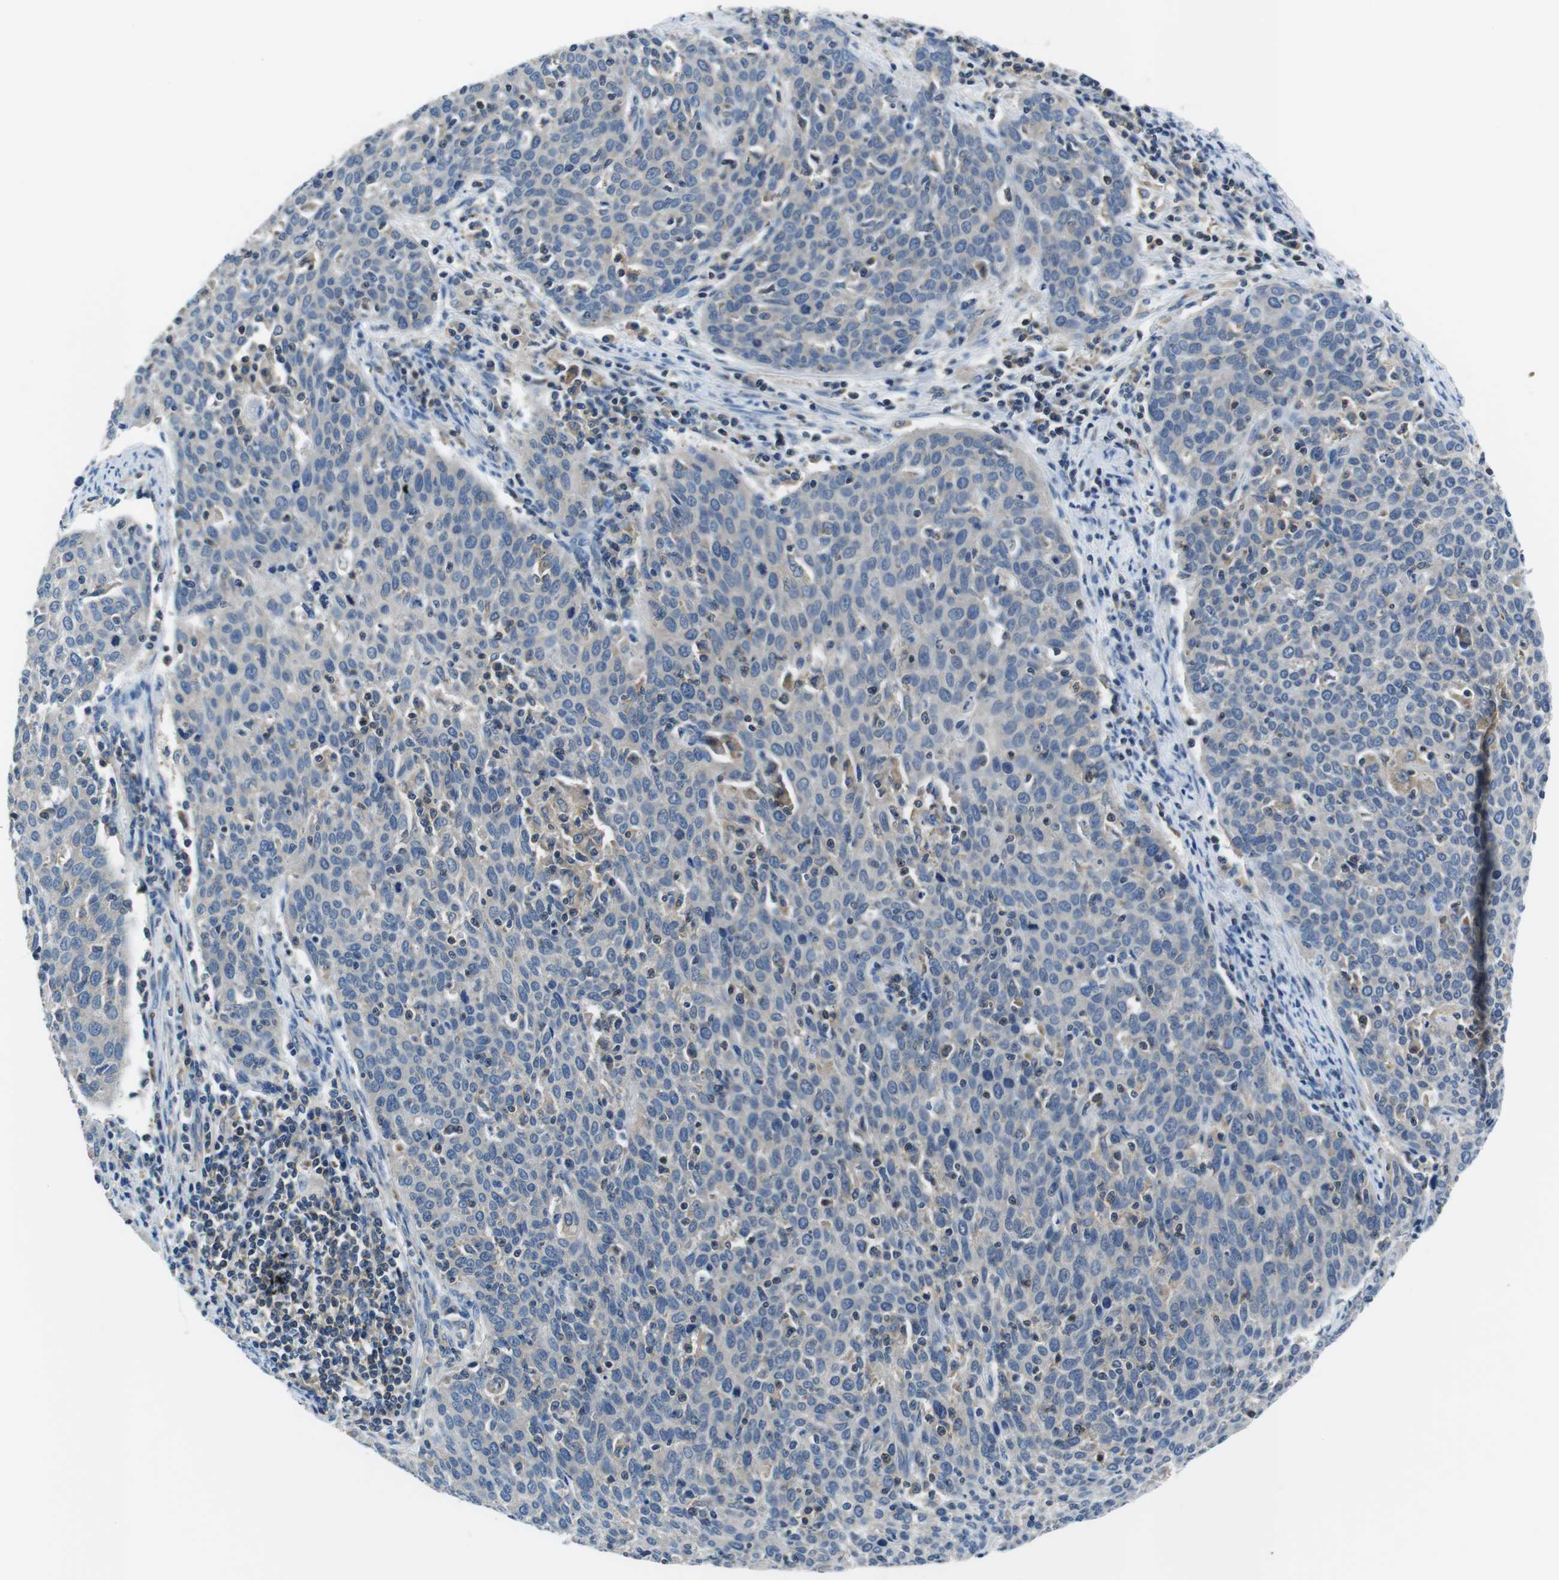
{"staining": {"intensity": "negative", "quantity": "none", "location": "none"}, "tissue": "cervical cancer", "cell_type": "Tumor cells", "image_type": "cancer", "snomed": [{"axis": "morphology", "description": "Squamous cell carcinoma, NOS"}, {"axis": "topography", "description": "Cervix"}], "caption": "IHC image of cervical cancer (squamous cell carcinoma) stained for a protein (brown), which shows no expression in tumor cells. Nuclei are stained in blue.", "gene": "PIK3CD", "patient": {"sex": "female", "age": 38}}